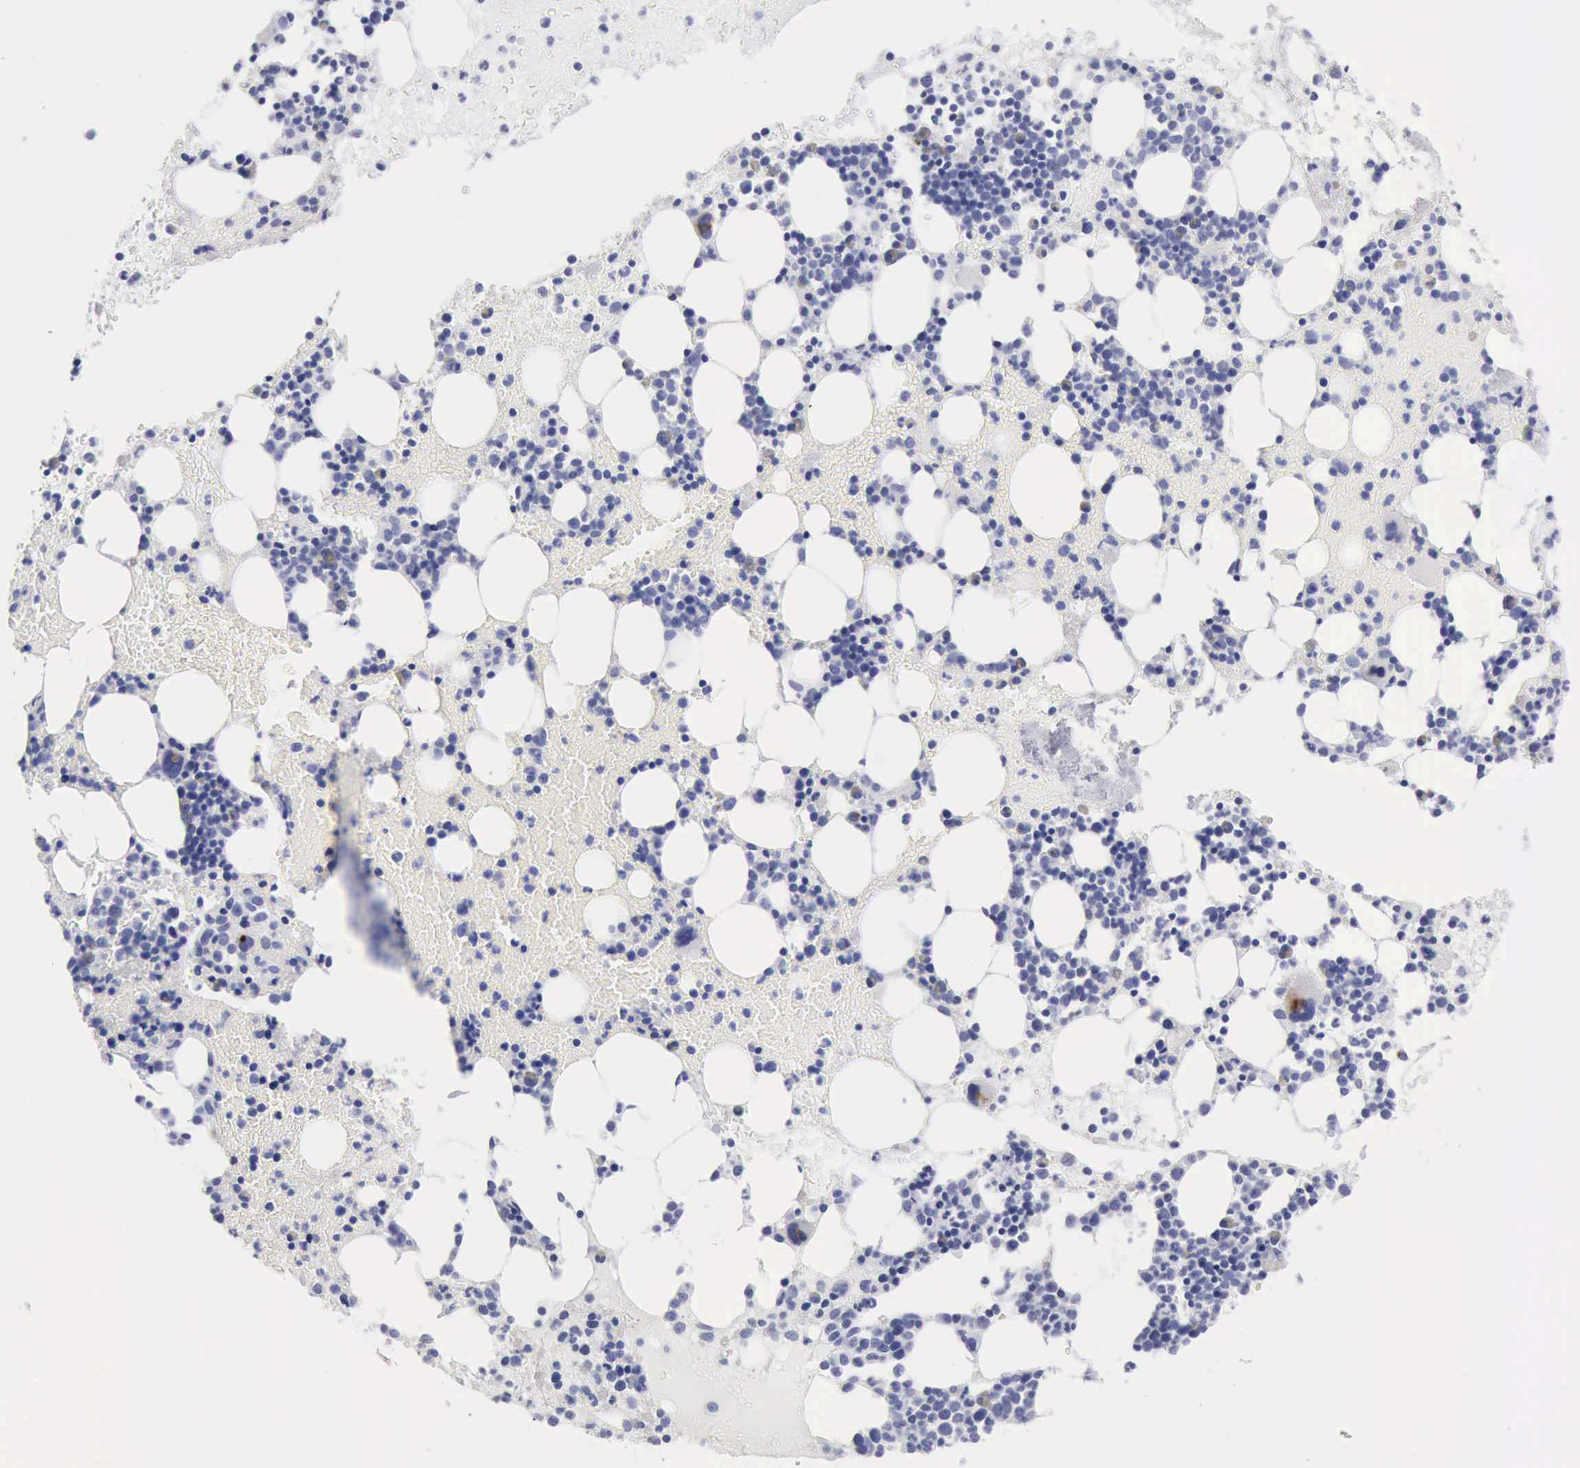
{"staining": {"intensity": "weak", "quantity": "<25%", "location": "cytoplasmic/membranous"}, "tissue": "bone marrow", "cell_type": "Hematopoietic cells", "image_type": "normal", "snomed": [{"axis": "morphology", "description": "Normal tissue, NOS"}, {"axis": "topography", "description": "Bone marrow"}], "caption": "Immunohistochemistry (IHC) of unremarkable bone marrow shows no staining in hematopoietic cells. (DAB IHC with hematoxylin counter stain).", "gene": "ANGEL1", "patient": {"sex": "male", "age": 15}}